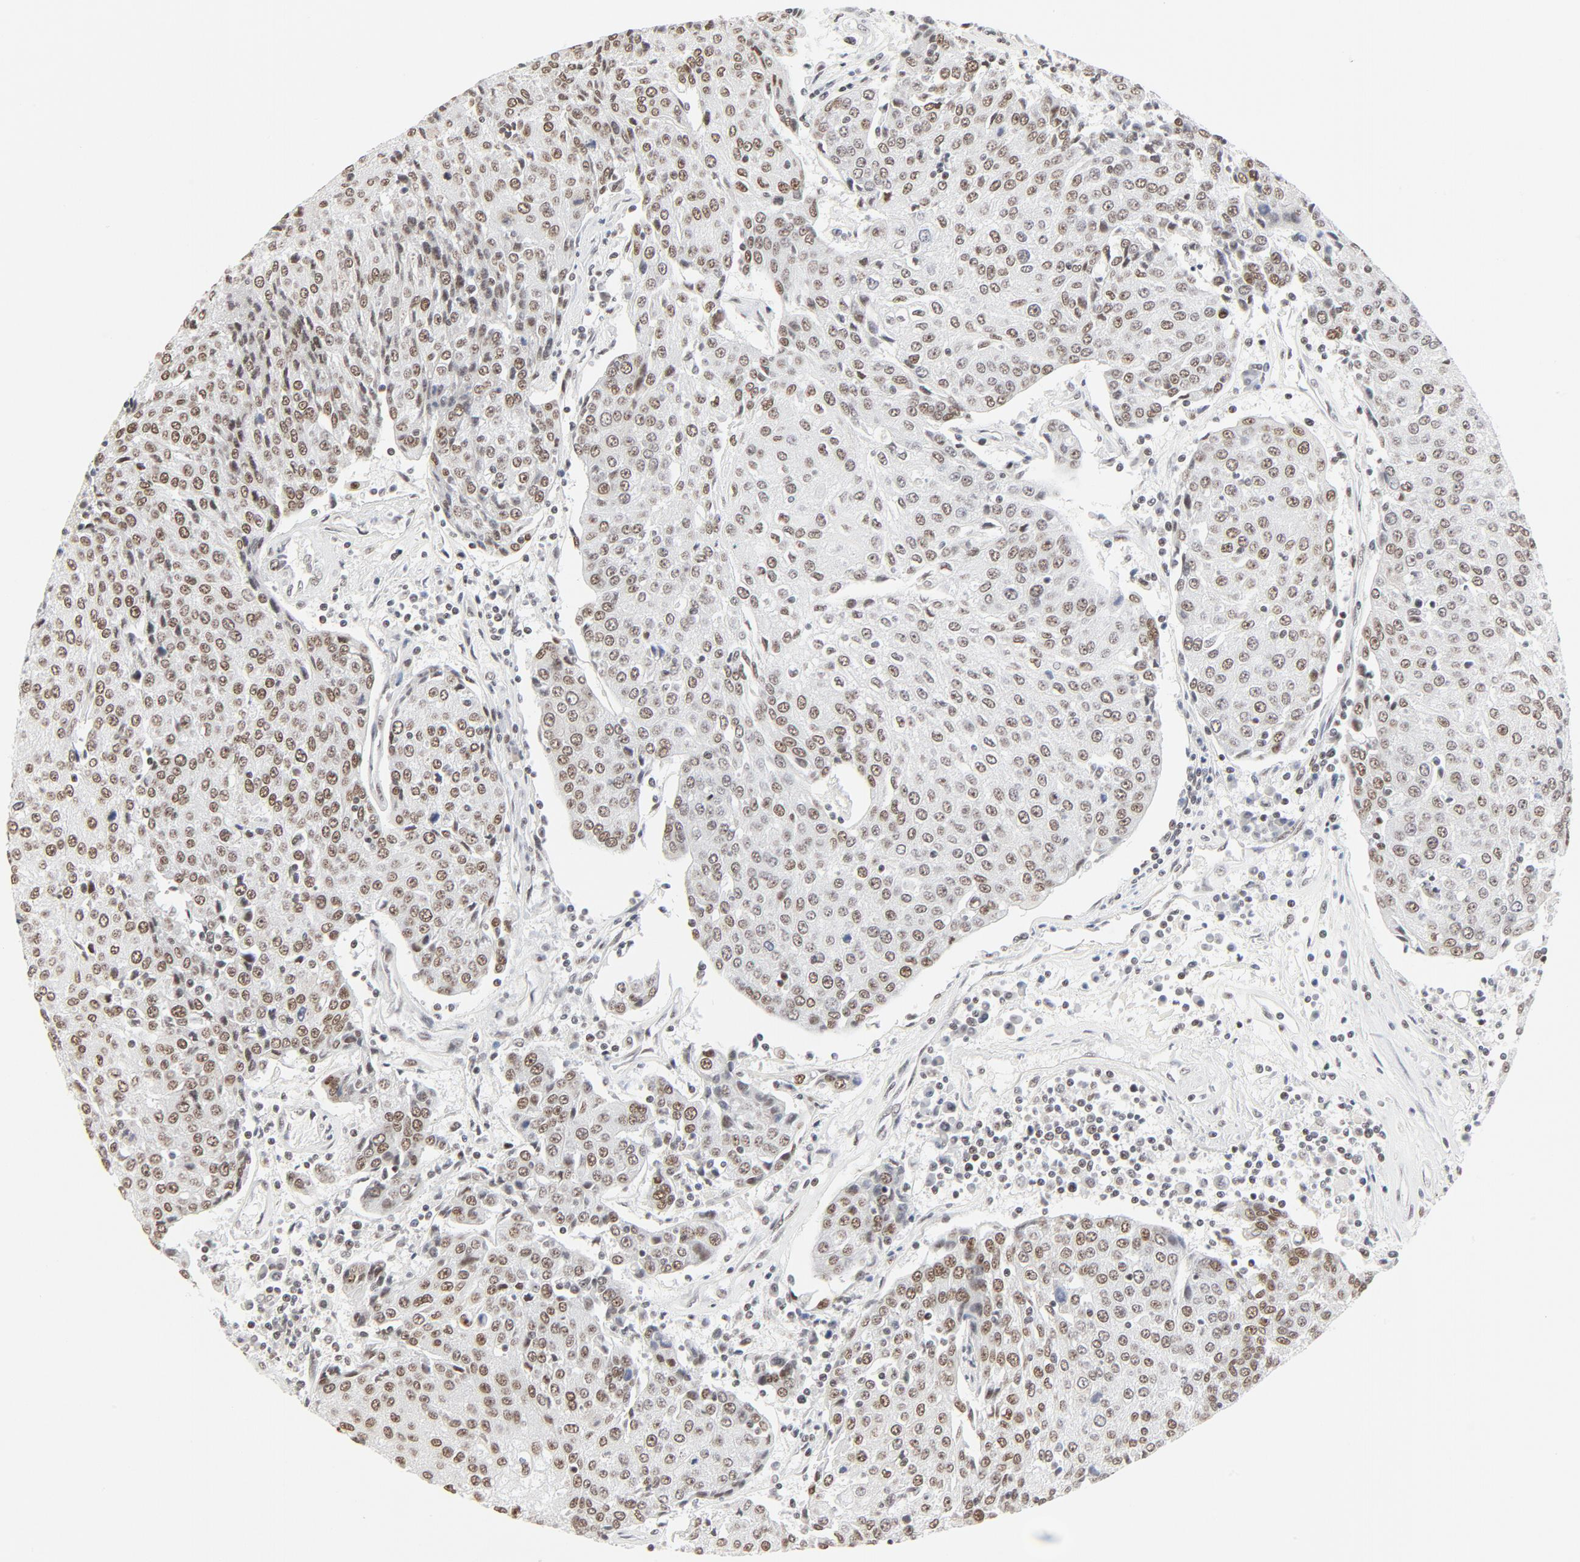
{"staining": {"intensity": "moderate", "quantity": ">75%", "location": "nuclear"}, "tissue": "urothelial cancer", "cell_type": "Tumor cells", "image_type": "cancer", "snomed": [{"axis": "morphology", "description": "Urothelial carcinoma, High grade"}, {"axis": "topography", "description": "Urinary bladder"}], "caption": "This is a photomicrograph of immunohistochemistry staining of urothelial carcinoma (high-grade), which shows moderate staining in the nuclear of tumor cells.", "gene": "GTF2H1", "patient": {"sex": "female", "age": 85}}